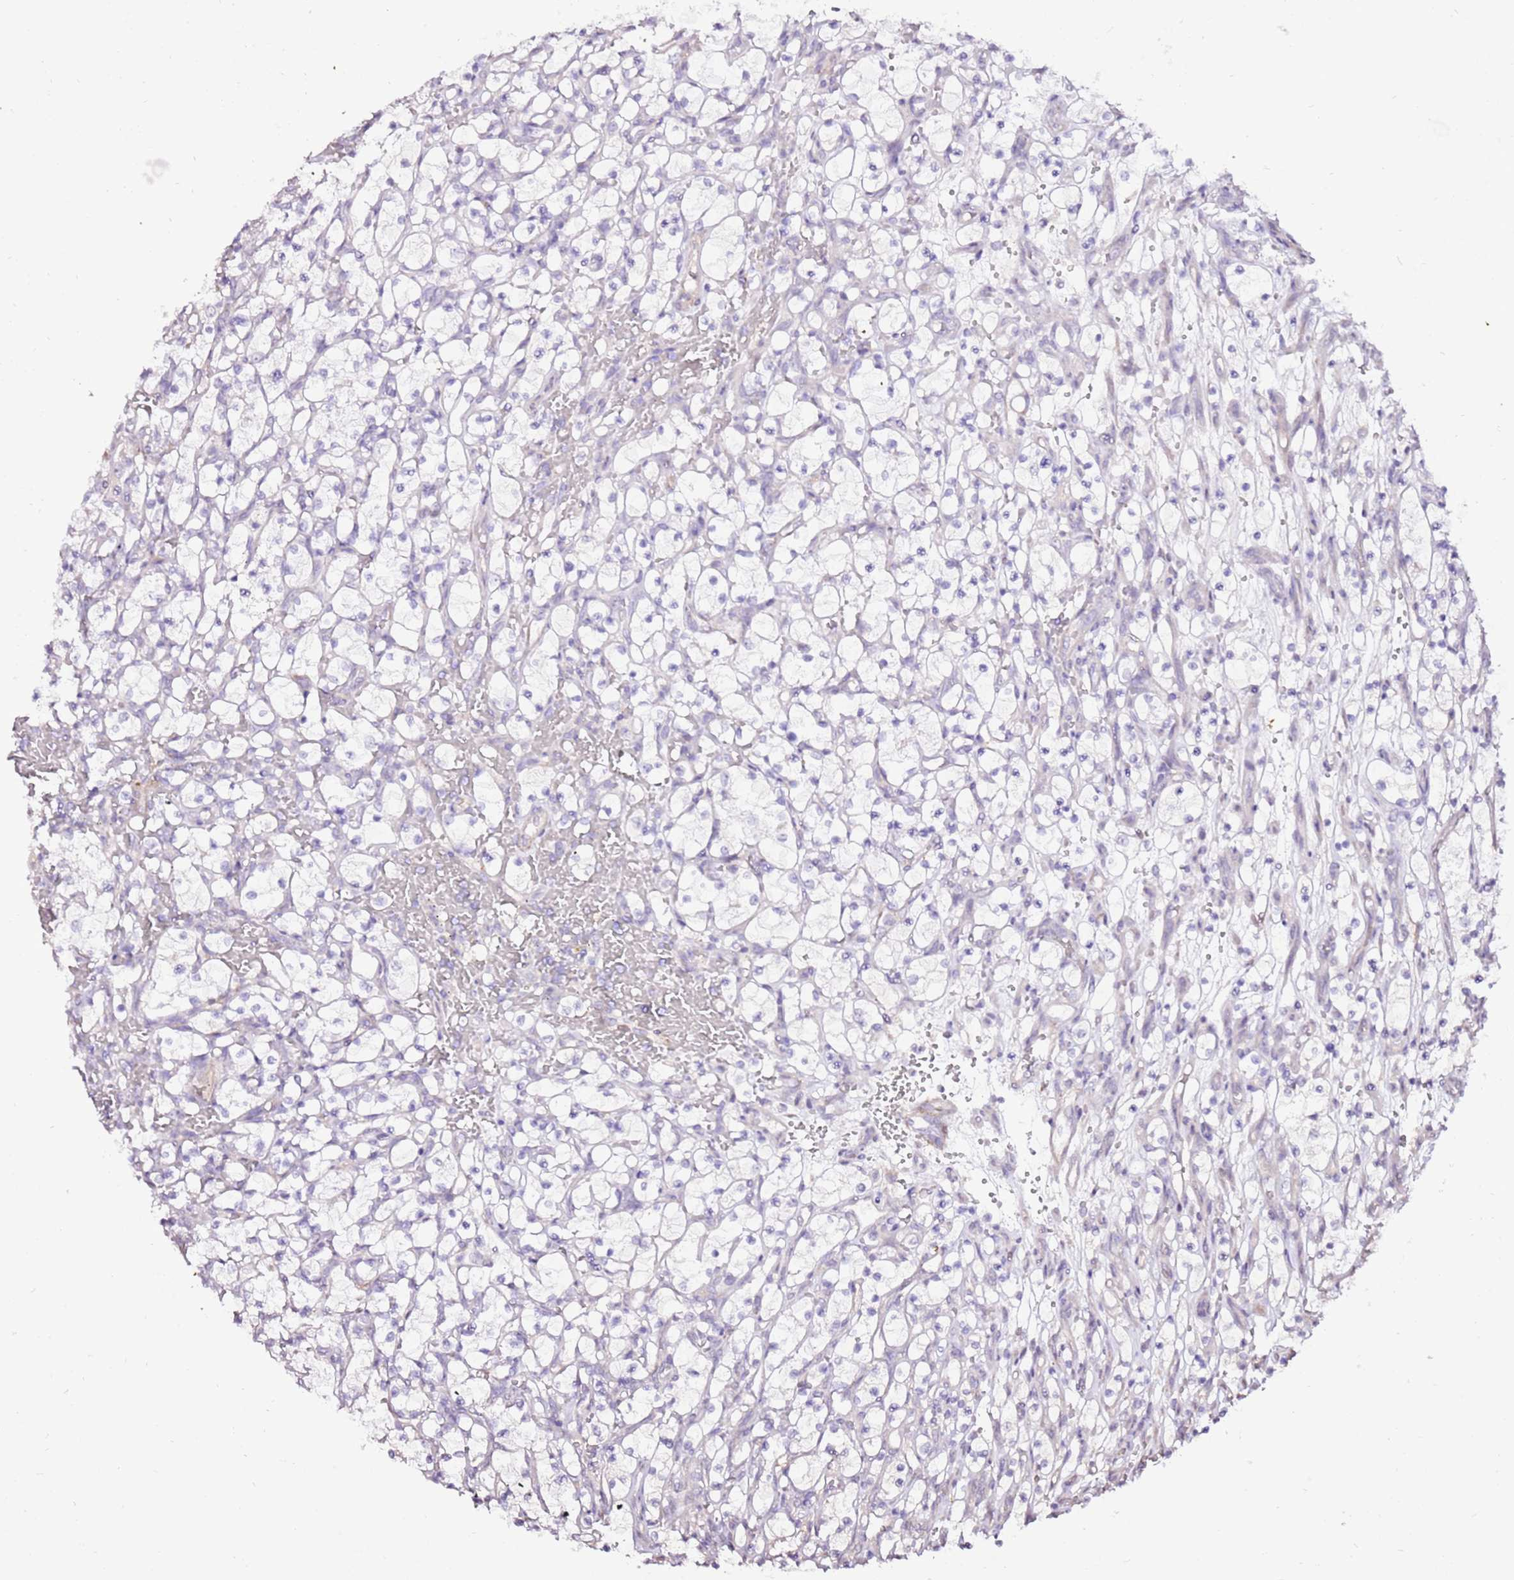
{"staining": {"intensity": "negative", "quantity": "none", "location": "none"}, "tissue": "renal cancer", "cell_type": "Tumor cells", "image_type": "cancer", "snomed": [{"axis": "morphology", "description": "Adenocarcinoma, NOS"}, {"axis": "topography", "description": "Kidney"}], "caption": "This is an immunohistochemistry photomicrograph of human renal adenocarcinoma. There is no staining in tumor cells.", "gene": "ART5", "patient": {"sex": "female", "age": 69}}